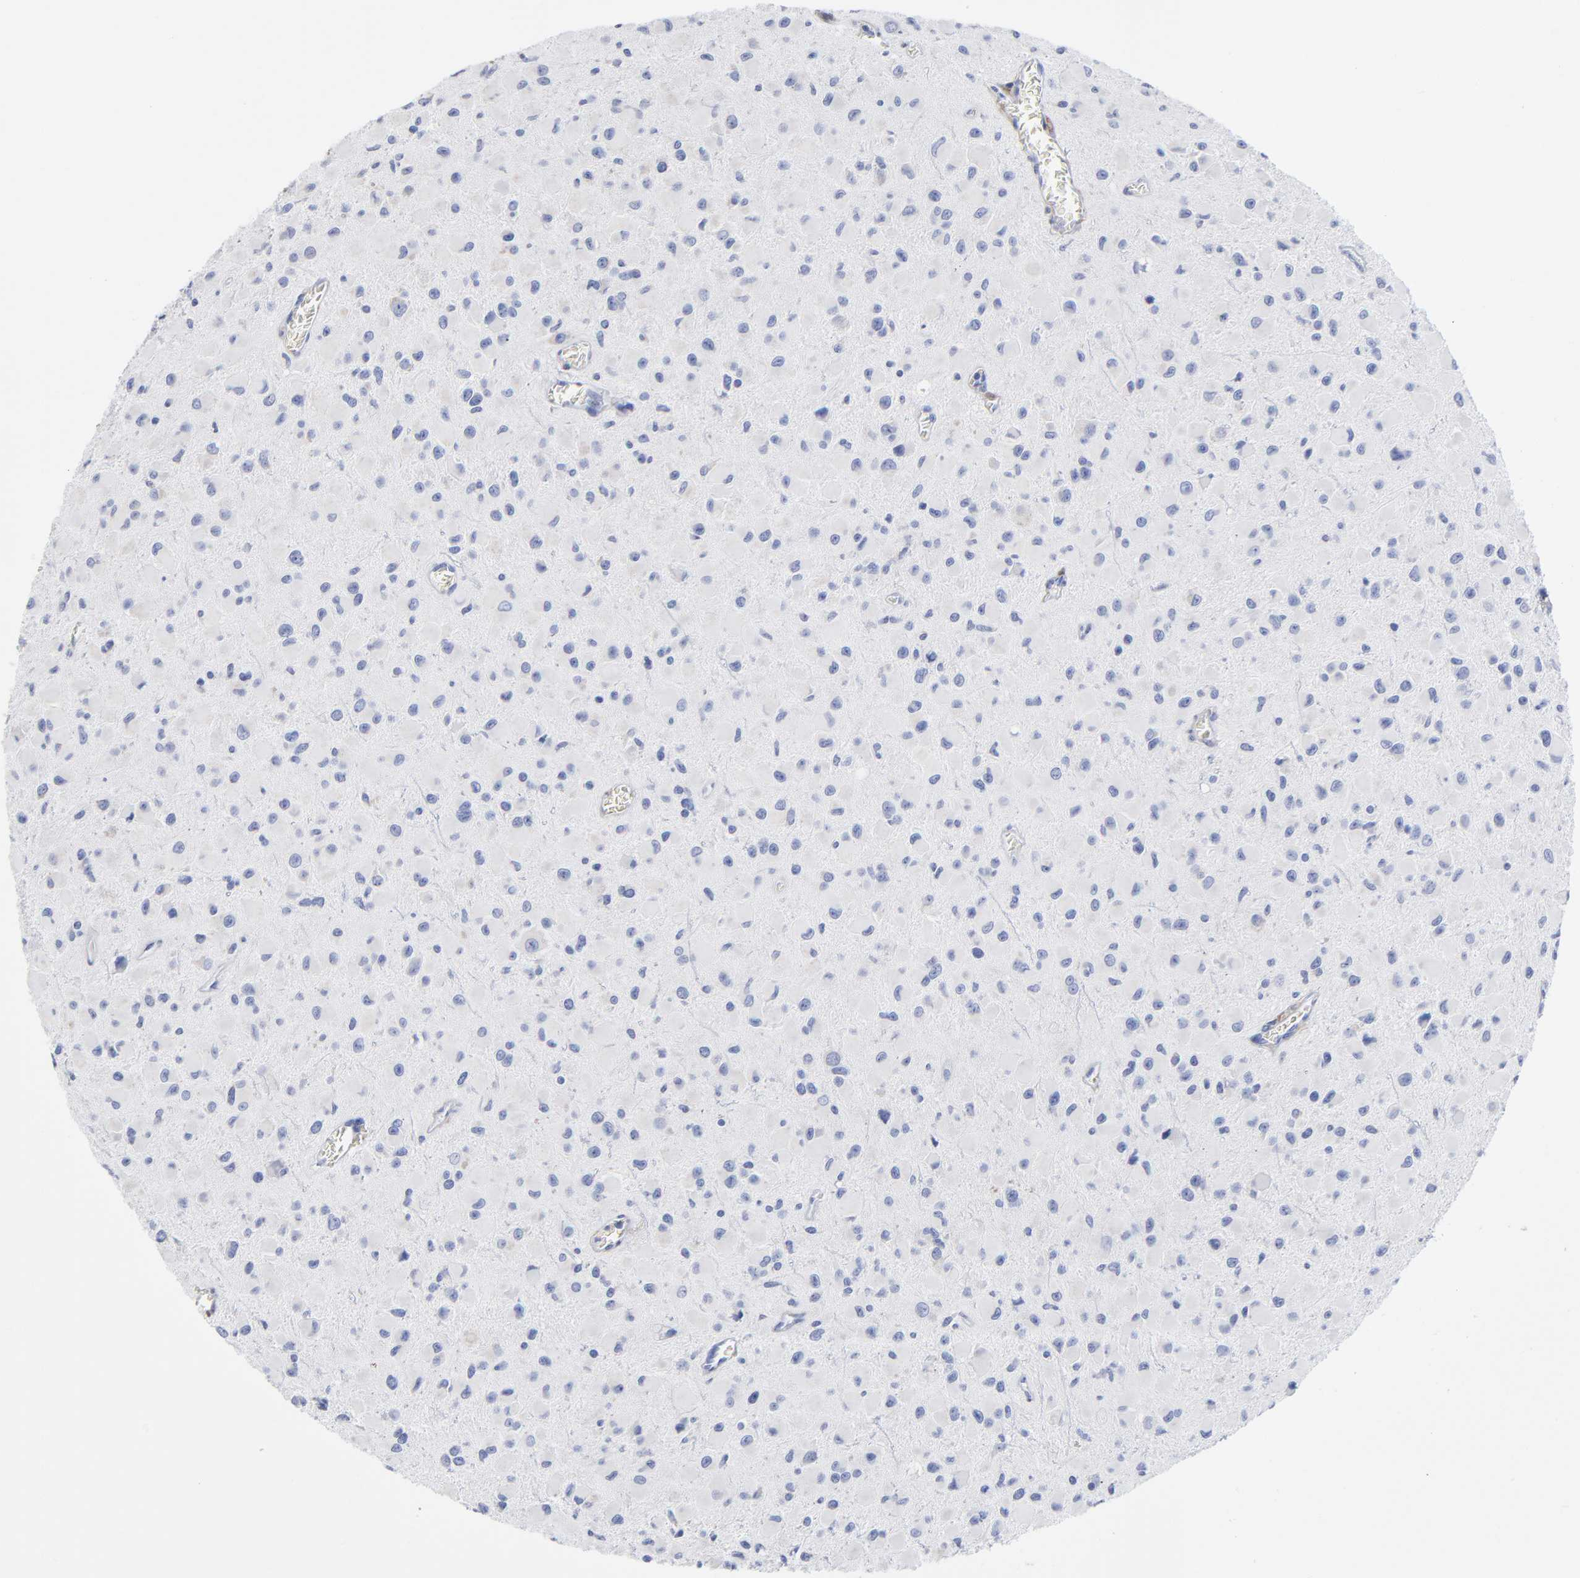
{"staining": {"intensity": "negative", "quantity": "none", "location": "none"}, "tissue": "glioma", "cell_type": "Tumor cells", "image_type": "cancer", "snomed": [{"axis": "morphology", "description": "Glioma, malignant, Low grade"}, {"axis": "topography", "description": "Brain"}], "caption": "High magnification brightfield microscopy of glioma stained with DAB (brown) and counterstained with hematoxylin (blue): tumor cells show no significant expression.", "gene": "PTP4A1", "patient": {"sex": "male", "age": 42}}